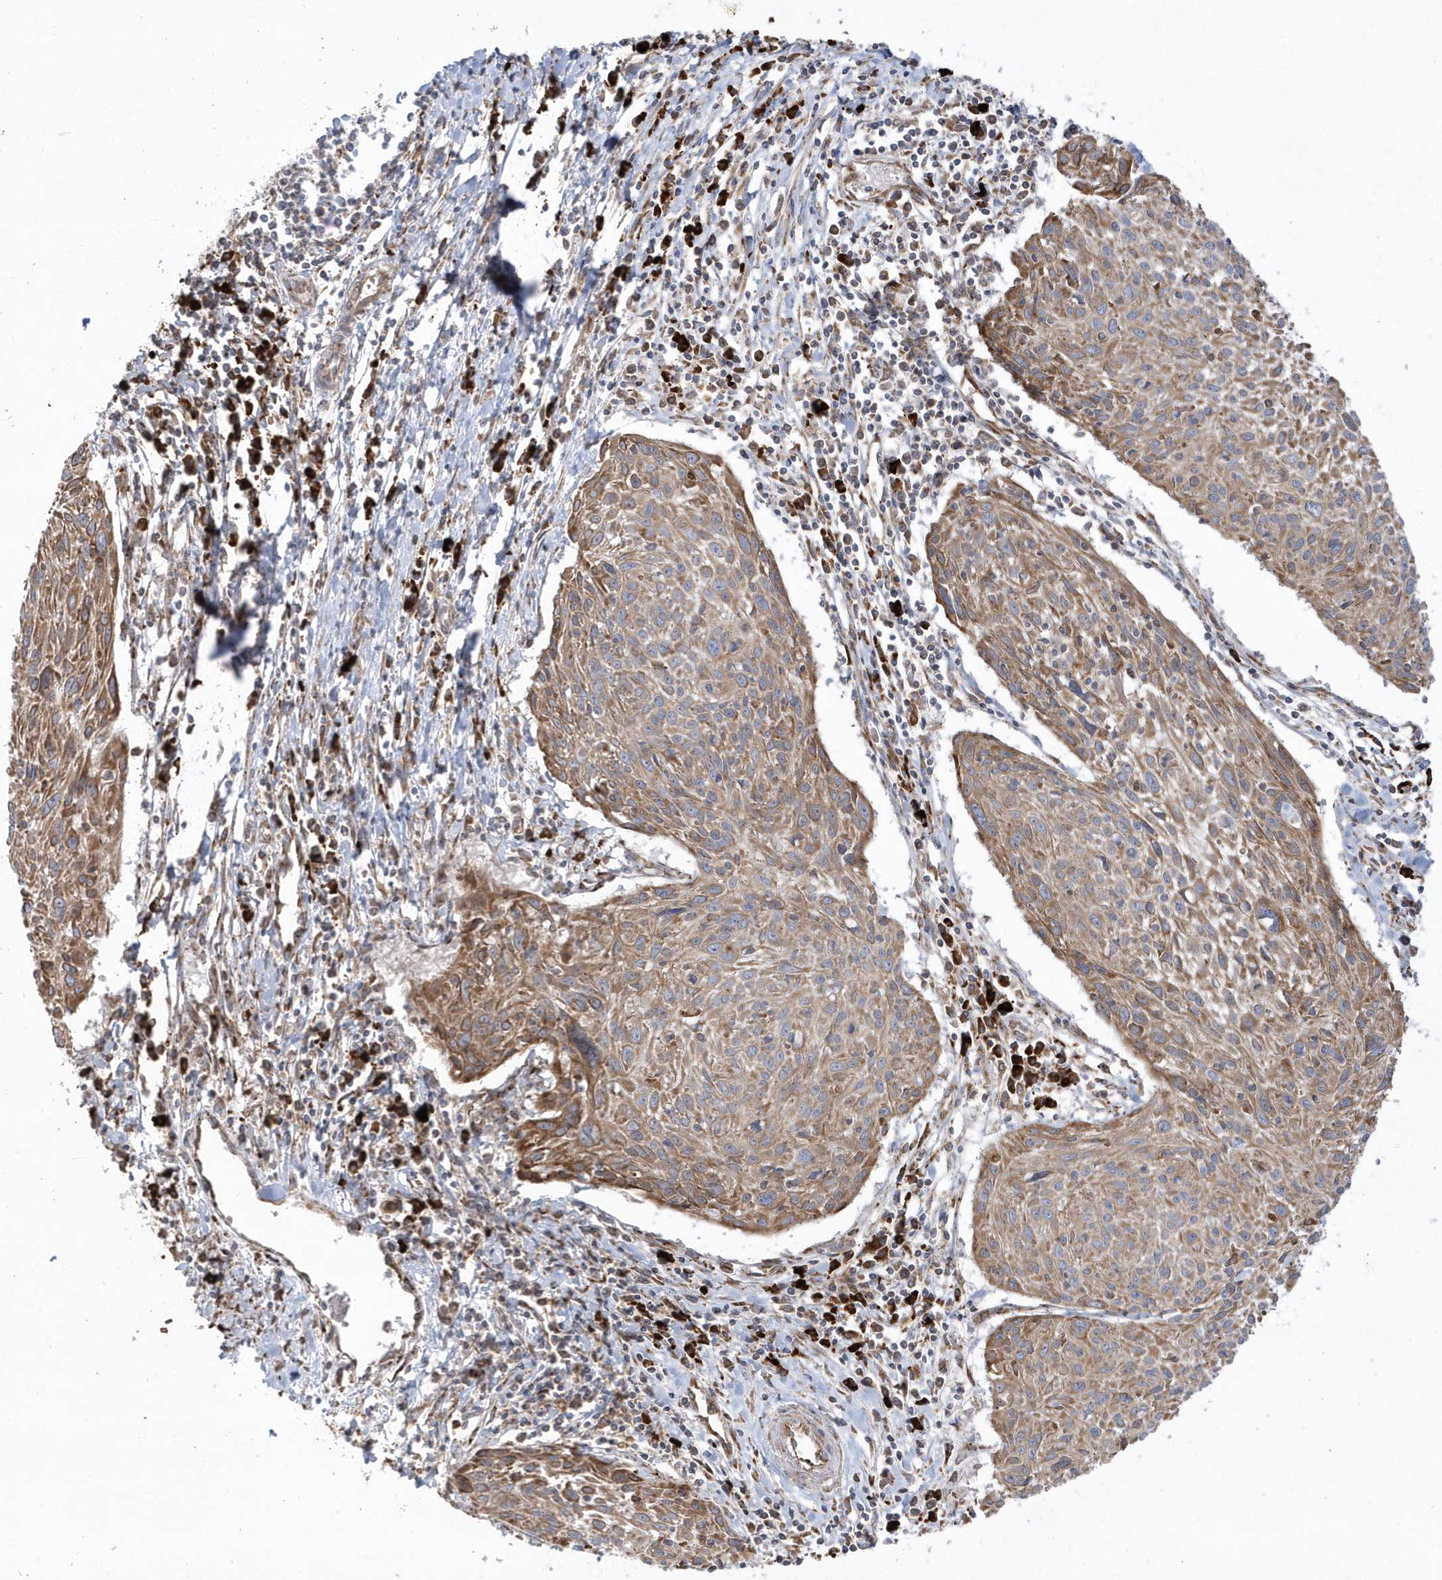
{"staining": {"intensity": "moderate", "quantity": "25%-75%", "location": "cytoplasmic/membranous"}, "tissue": "cervical cancer", "cell_type": "Tumor cells", "image_type": "cancer", "snomed": [{"axis": "morphology", "description": "Squamous cell carcinoma, NOS"}, {"axis": "topography", "description": "Cervix"}], "caption": "The photomicrograph reveals immunohistochemical staining of cervical cancer (squamous cell carcinoma). There is moderate cytoplasmic/membranous positivity is present in about 25%-75% of tumor cells.", "gene": "SH3BP2", "patient": {"sex": "female", "age": 51}}